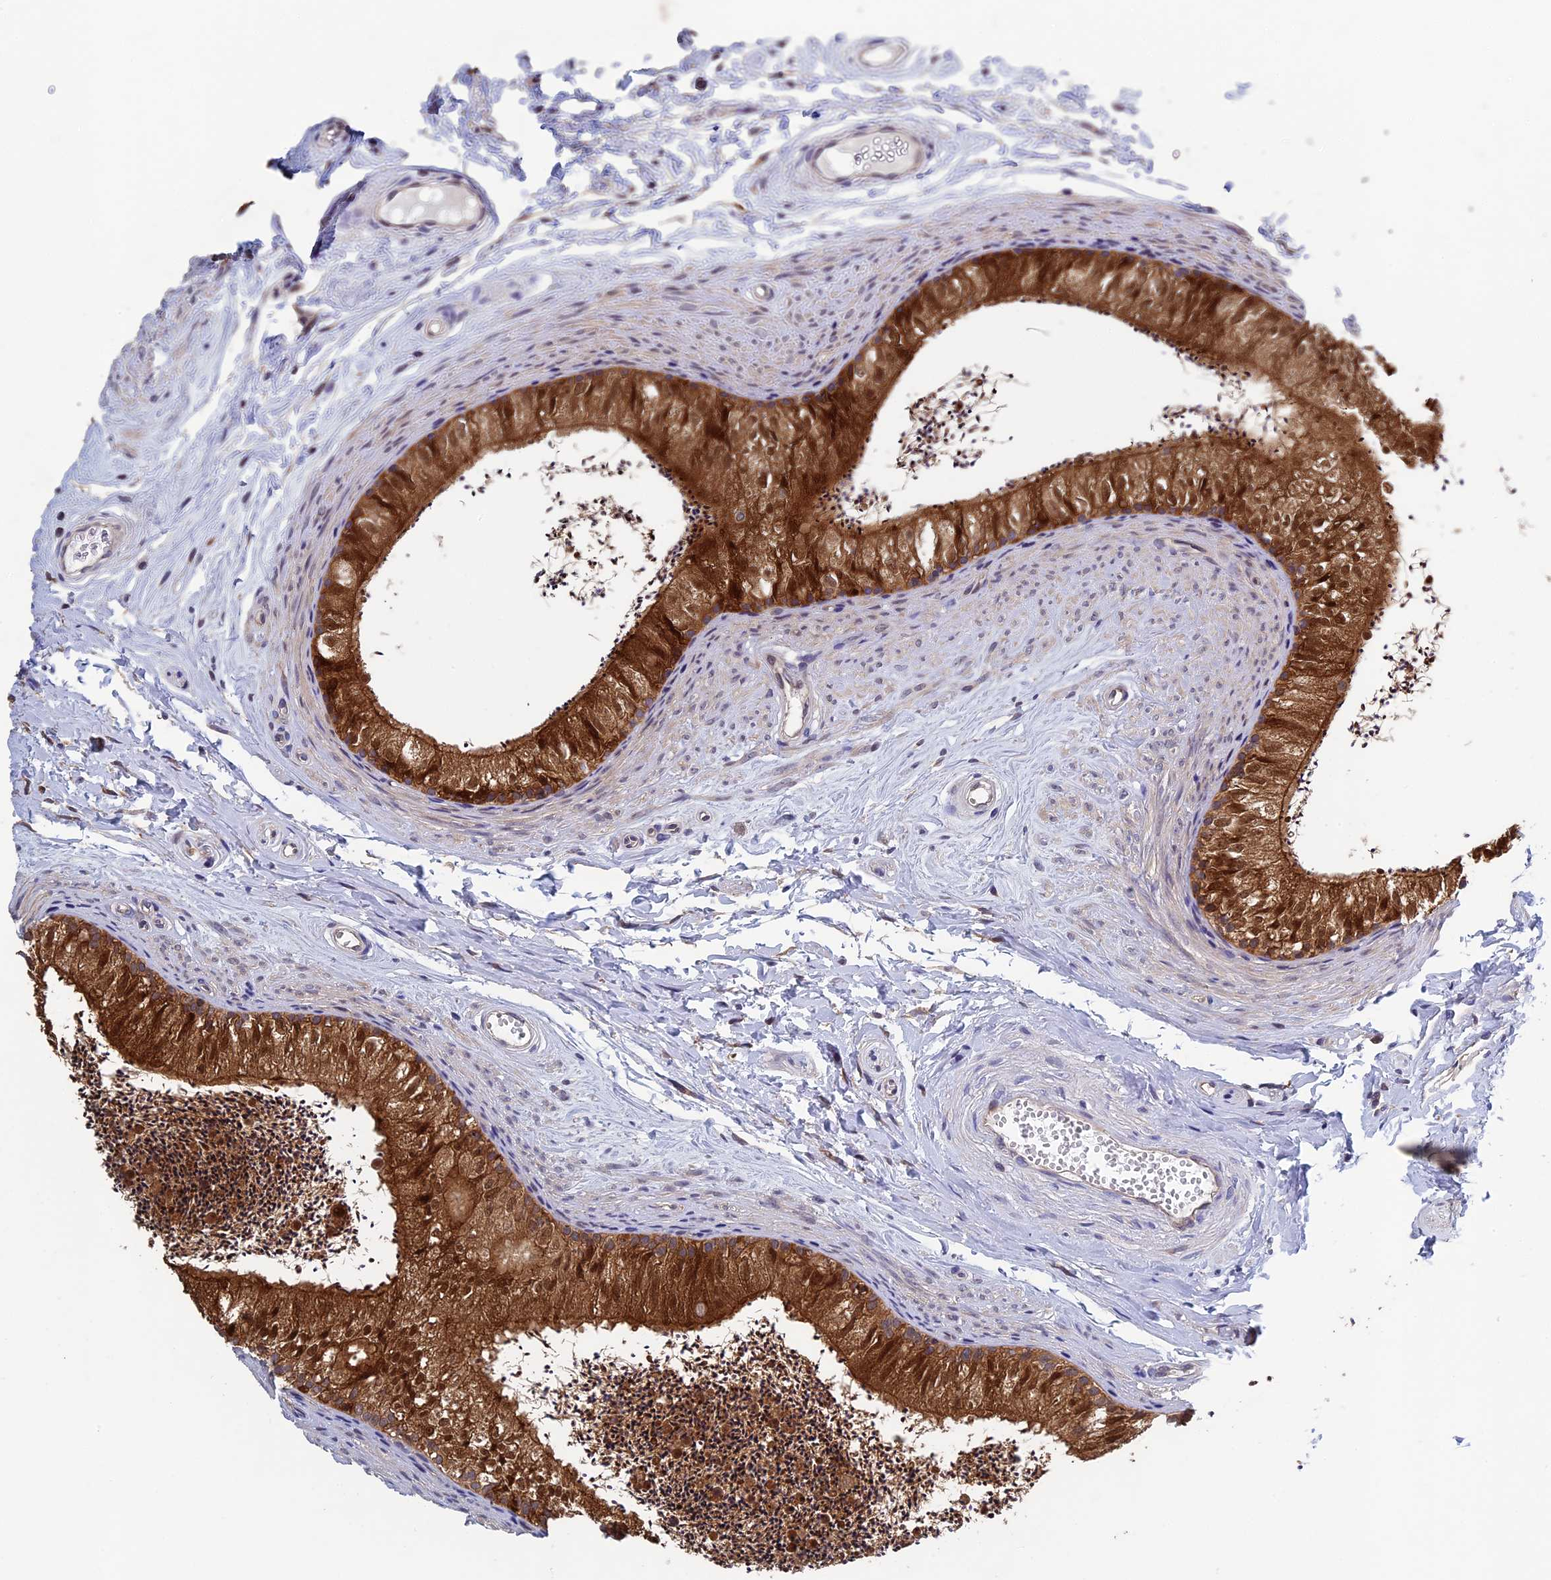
{"staining": {"intensity": "strong", "quantity": ">75%", "location": "cytoplasmic/membranous,nuclear"}, "tissue": "epididymis", "cell_type": "Glandular cells", "image_type": "normal", "snomed": [{"axis": "morphology", "description": "Normal tissue, NOS"}, {"axis": "topography", "description": "Epididymis"}], "caption": "Immunohistochemistry micrograph of benign epididymis stained for a protein (brown), which displays high levels of strong cytoplasmic/membranous,nuclear positivity in about >75% of glandular cells.", "gene": "LCMT1", "patient": {"sex": "male", "age": 56}}